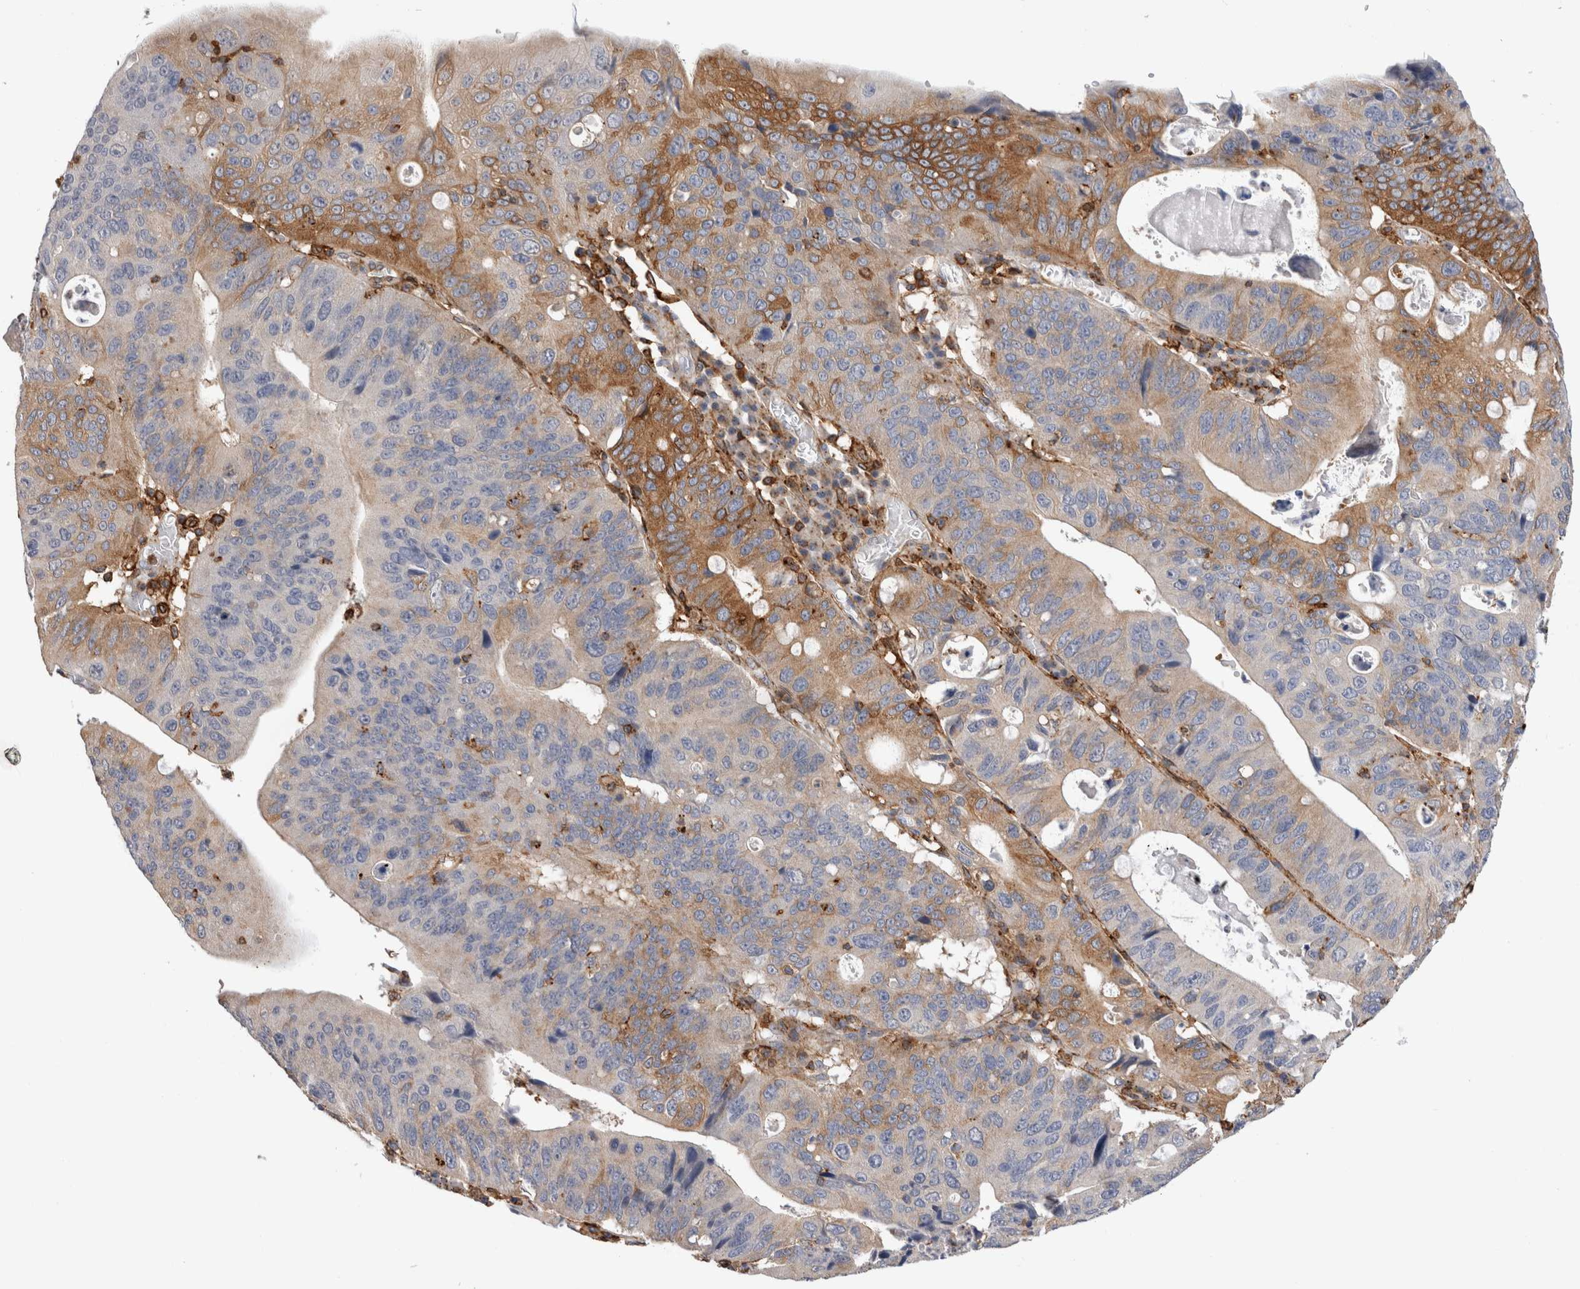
{"staining": {"intensity": "moderate", "quantity": "<25%", "location": "cytoplasmic/membranous"}, "tissue": "stomach cancer", "cell_type": "Tumor cells", "image_type": "cancer", "snomed": [{"axis": "morphology", "description": "Adenocarcinoma, NOS"}, {"axis": "topography", "description": "Stomach"}], "caption": "About <25% of tumor cells in human adenocarcinoma (stomach) reveal moderate cytoplasmic/membranous protein staining as visualized by brown immunohistochemical staining.", "gene": "CCDC88B", "patient": {"sex": "male", "age": 59}}